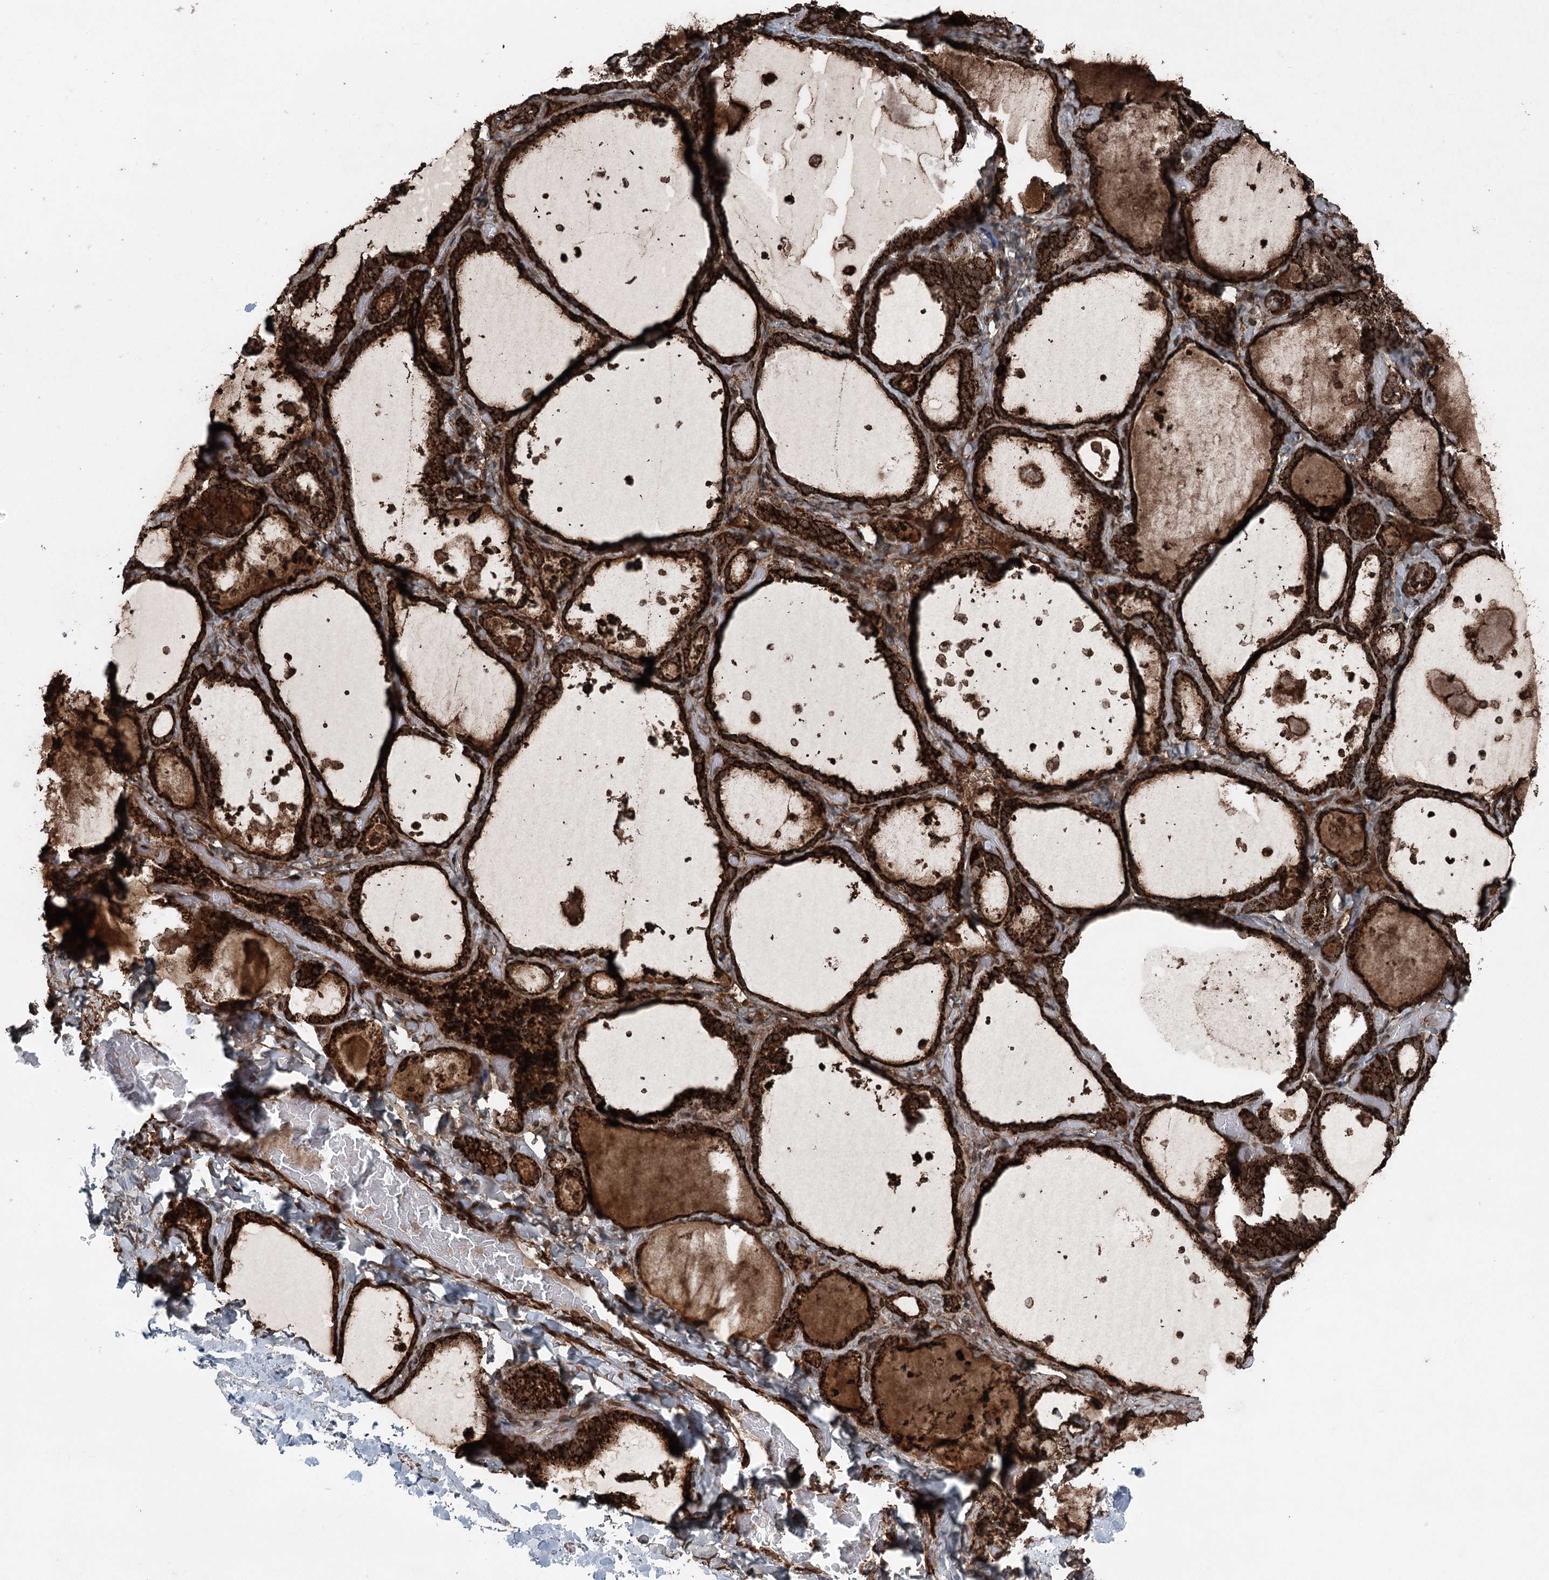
{"staining": {"intensity": "strong", "quantity": "25%-75%", "location": "cytoplasmic/membranous"}, "tissue": "thyroid gland", "cell_type": "Glandular cells", "image_type": "normal", "snomed": [{"axis": "morphology", "description": "Normal tissue, NOS"}, {"axis": "topography", "description": "Thyroid gland"}], "caption": "Brown immunohistochemical staining in normal thyroid gland reveals strong cytoplasmic/membranous expression in approximately 25%-75% of glandular cells.", "gene": "BCKDHA", "patient": {"sex": "female", "age": 44}}